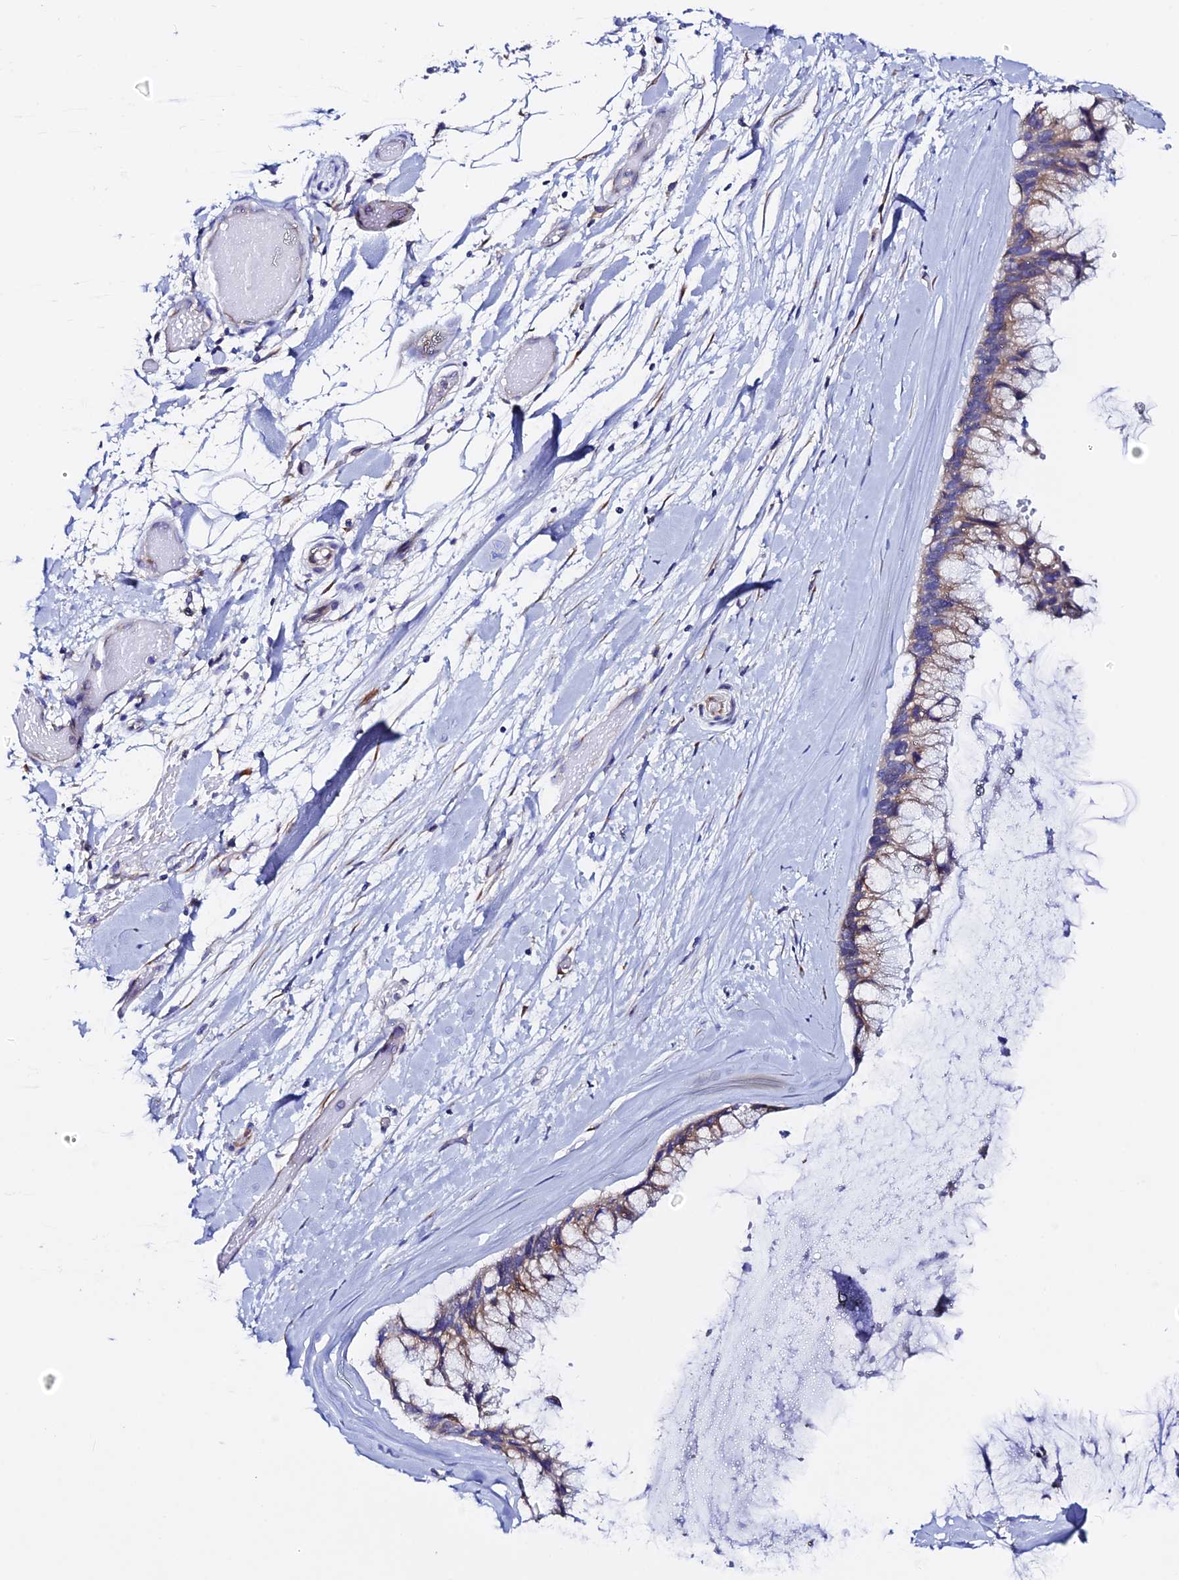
{"staining": {"intensity": "moderate", "quantity": ">75%", "location": "cytoplasmic/membranous"}, "tissue": "ovarian cancer", "cell_type": "Tumor cells", "image_type": "cancer", "snomed": [{"axis": "morphology", "description": "Cystadenocarcinoma, mucinous, NOS"}, {"axis": "topography", "description": "Ovary"}], "caption": "A brown stain labels moderate cytoplasmic/membranous expression of a protein in ovarian cancer tumor cells. Ihc stains the protein in brown and the nuclei are stained blue.", "gene": "EEF1G", "patient": {"sex": "female", "age": 39}}